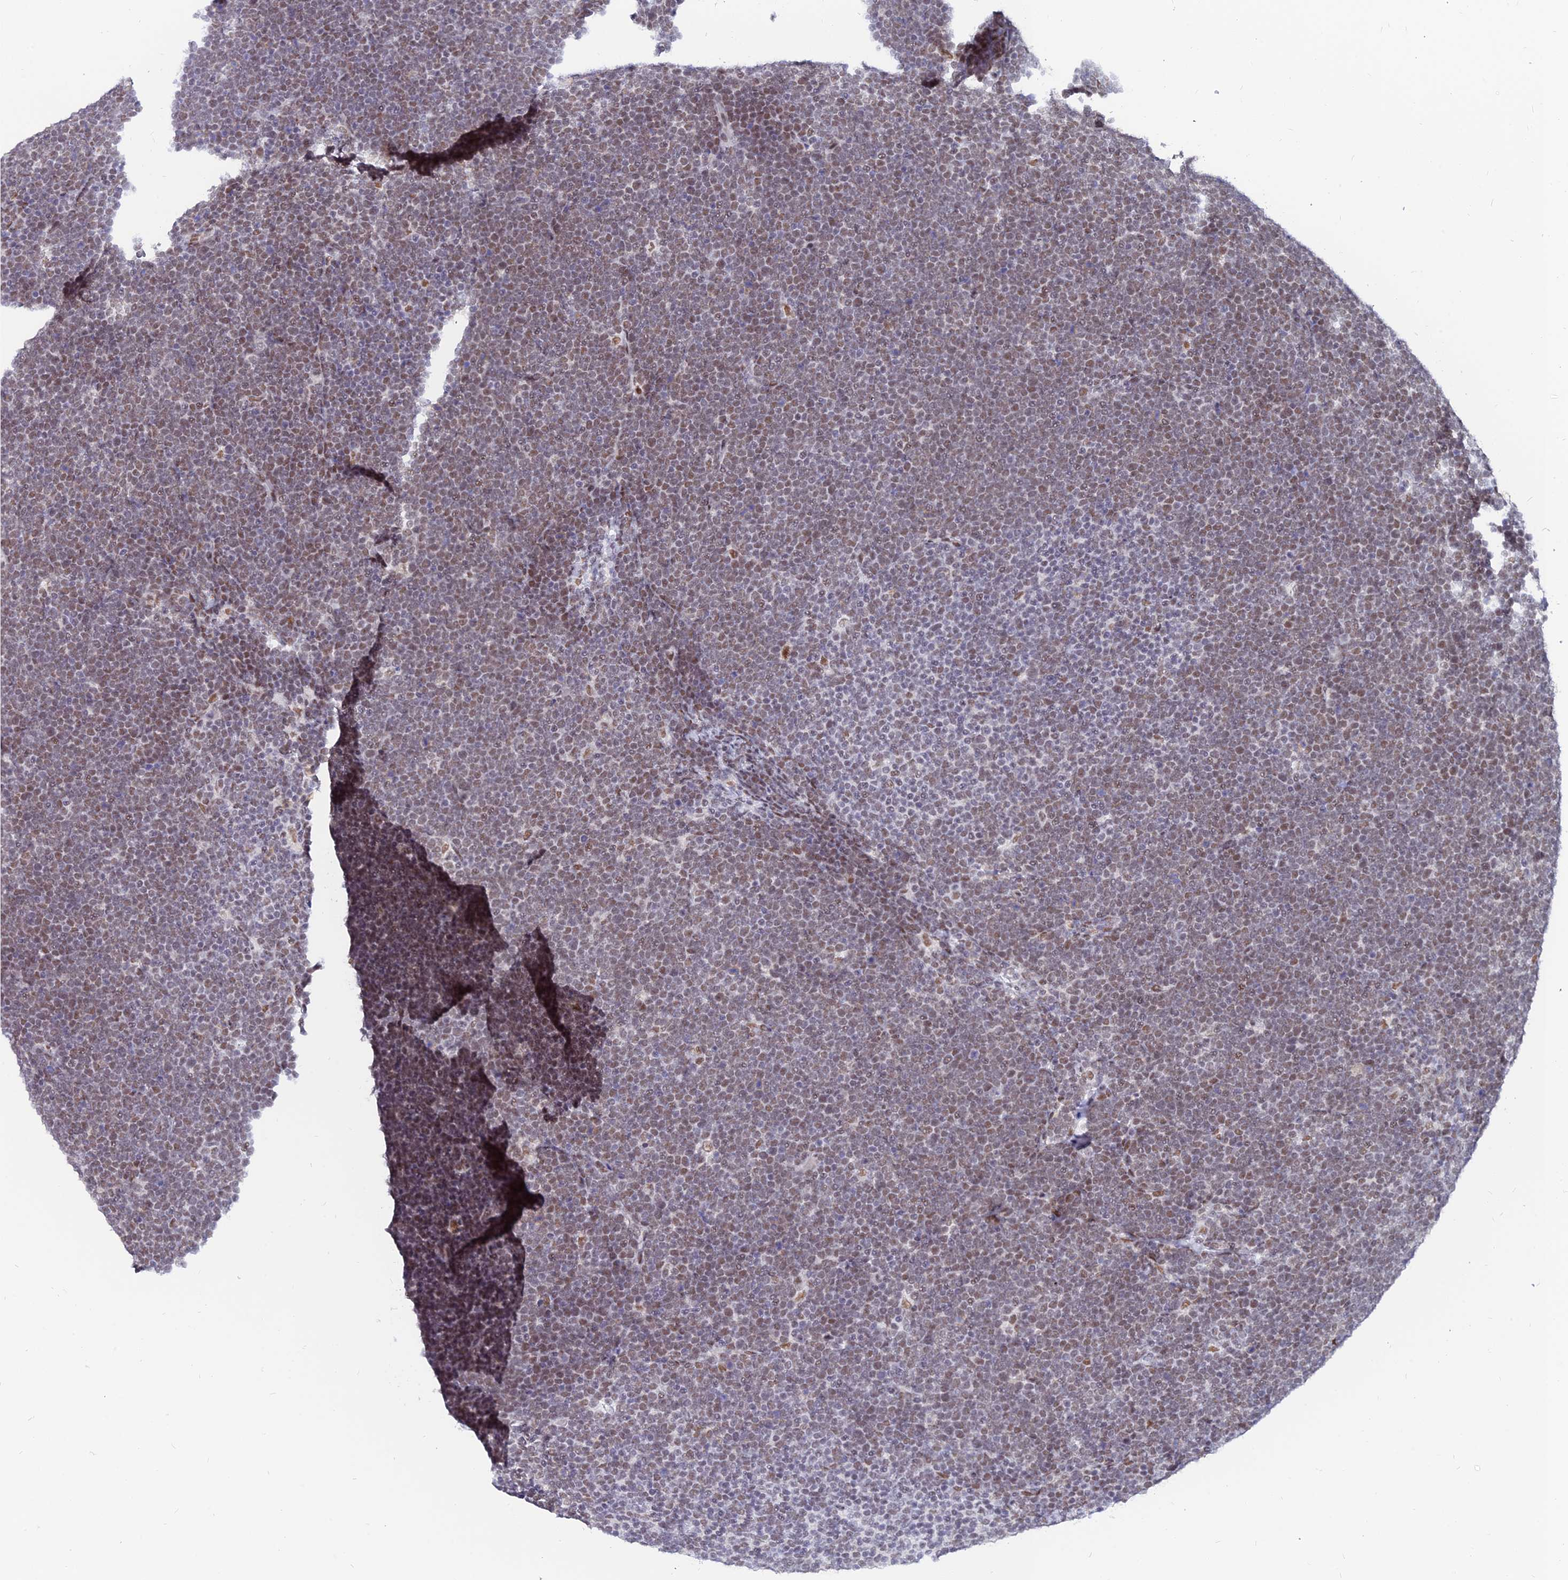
{"staining": {"intensity": "moderate", "quantity": "25%-75%", "location": "nuclear"}, "tissue": "lymphoma", "cell_type": "Tumor cells", "image_type": "cancer", "snomed": [{"axis": "morphology", "description": "Malignant lymphoma, non-Hodgkin's type, High grade"}, {"axis": "topography", "description": "Lymph node"}], "caption": "Malignant lymphoma, non-Hodgkin's type (high-grade) stained for a protein shows moderate nuclear positivity in tumor cells. The protein is stained brown, and the nuclei are stained in blue (DAB IHC with brightfield microscopy, high magnification).", "gene": "DPY30", "patient": {"sex": "male", "age": 13}}